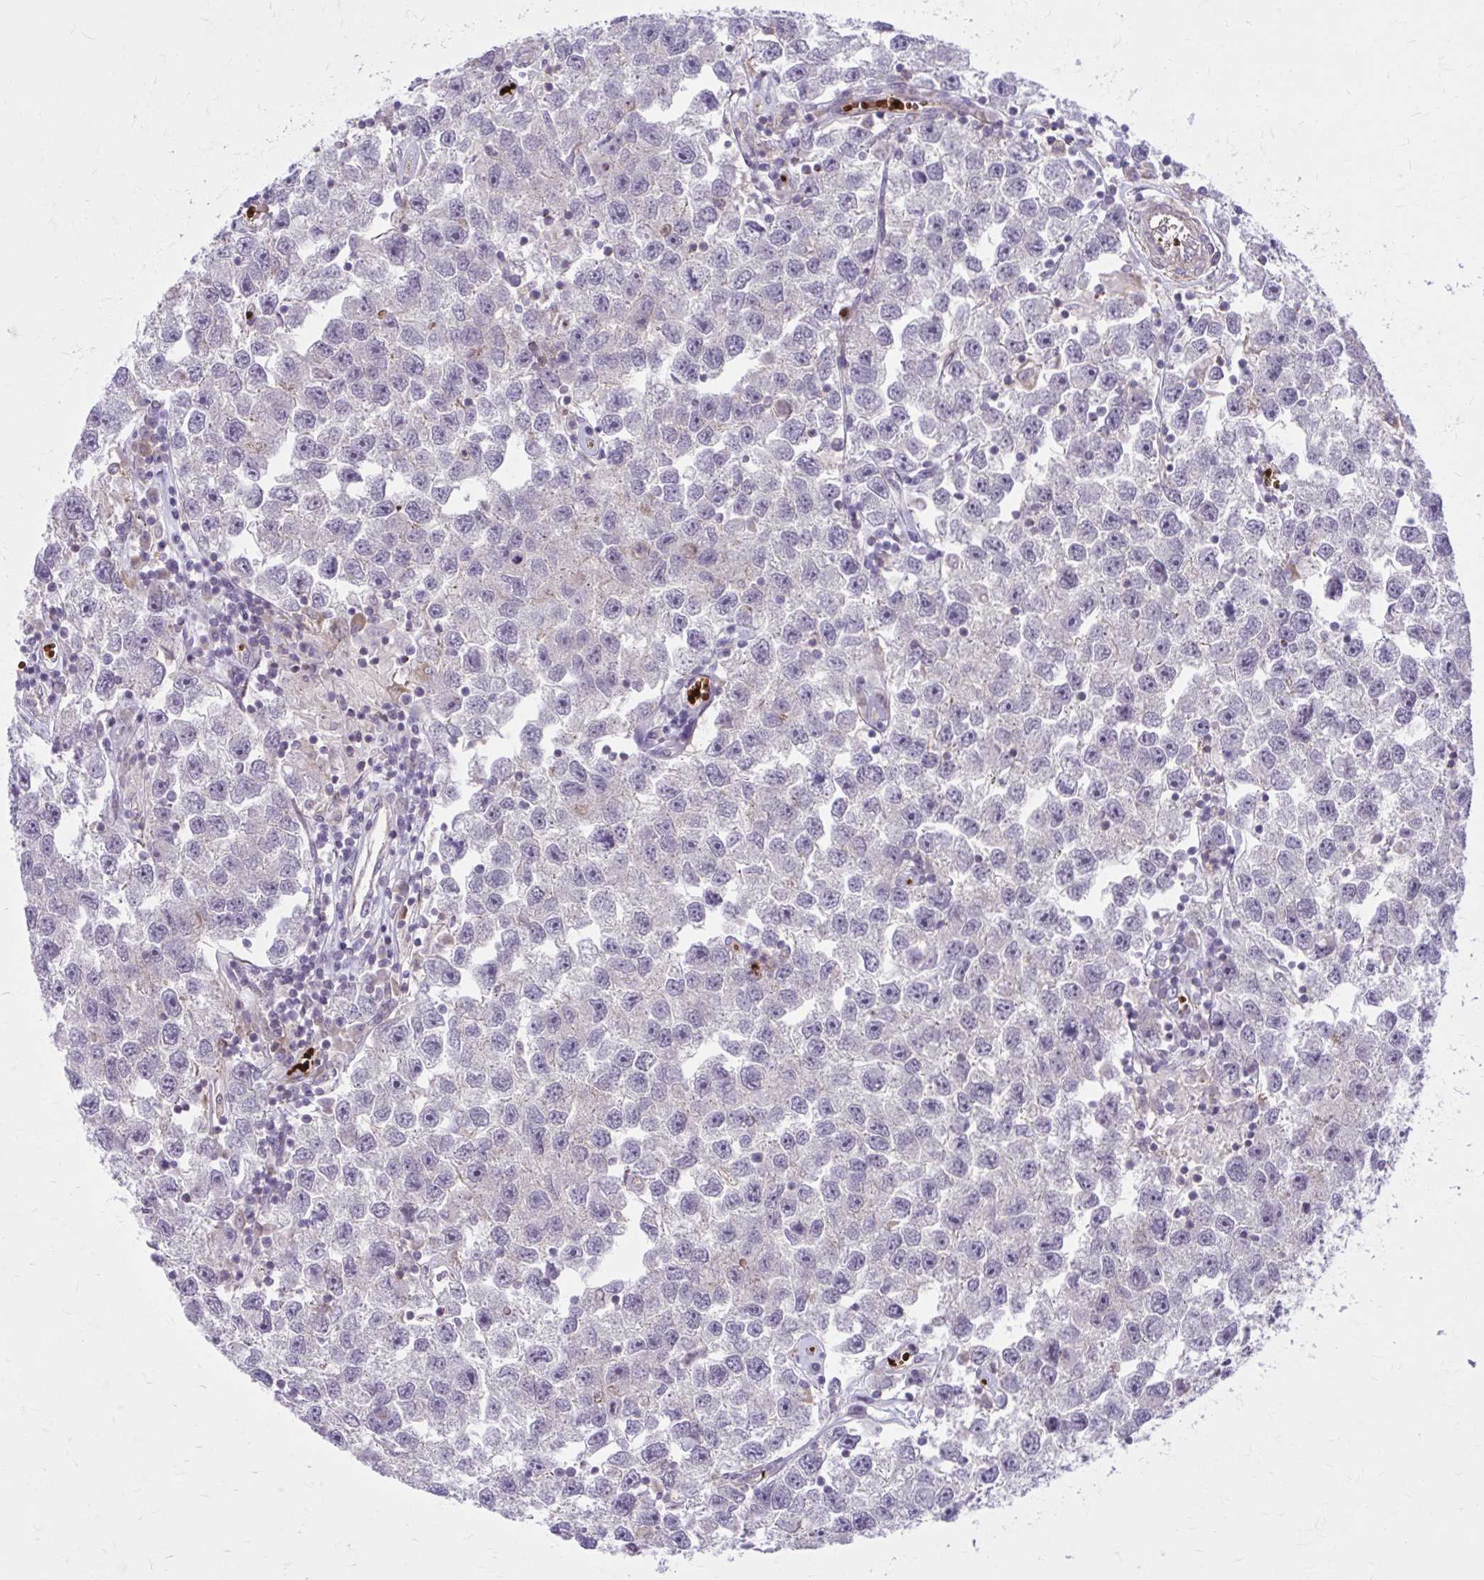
{"staining": {"intensity": "negative", "quantity": "none", "location": "none"}, "tissue": "testis cancer", "cell_type": "Tumor cells", "image_type": "cancer", "snomed": [{"axis": "morphology", "description": "Seminoma, NOS"}, {"axis": "topography", "description": "Testis"}], "caption": "Human testis seminoma stained for a protein using immunohistochemistry (IHC) demonstrates no expression in tumor cells.", "gene": "SNF8", "patient": {"sex": "male", "age": 26}}